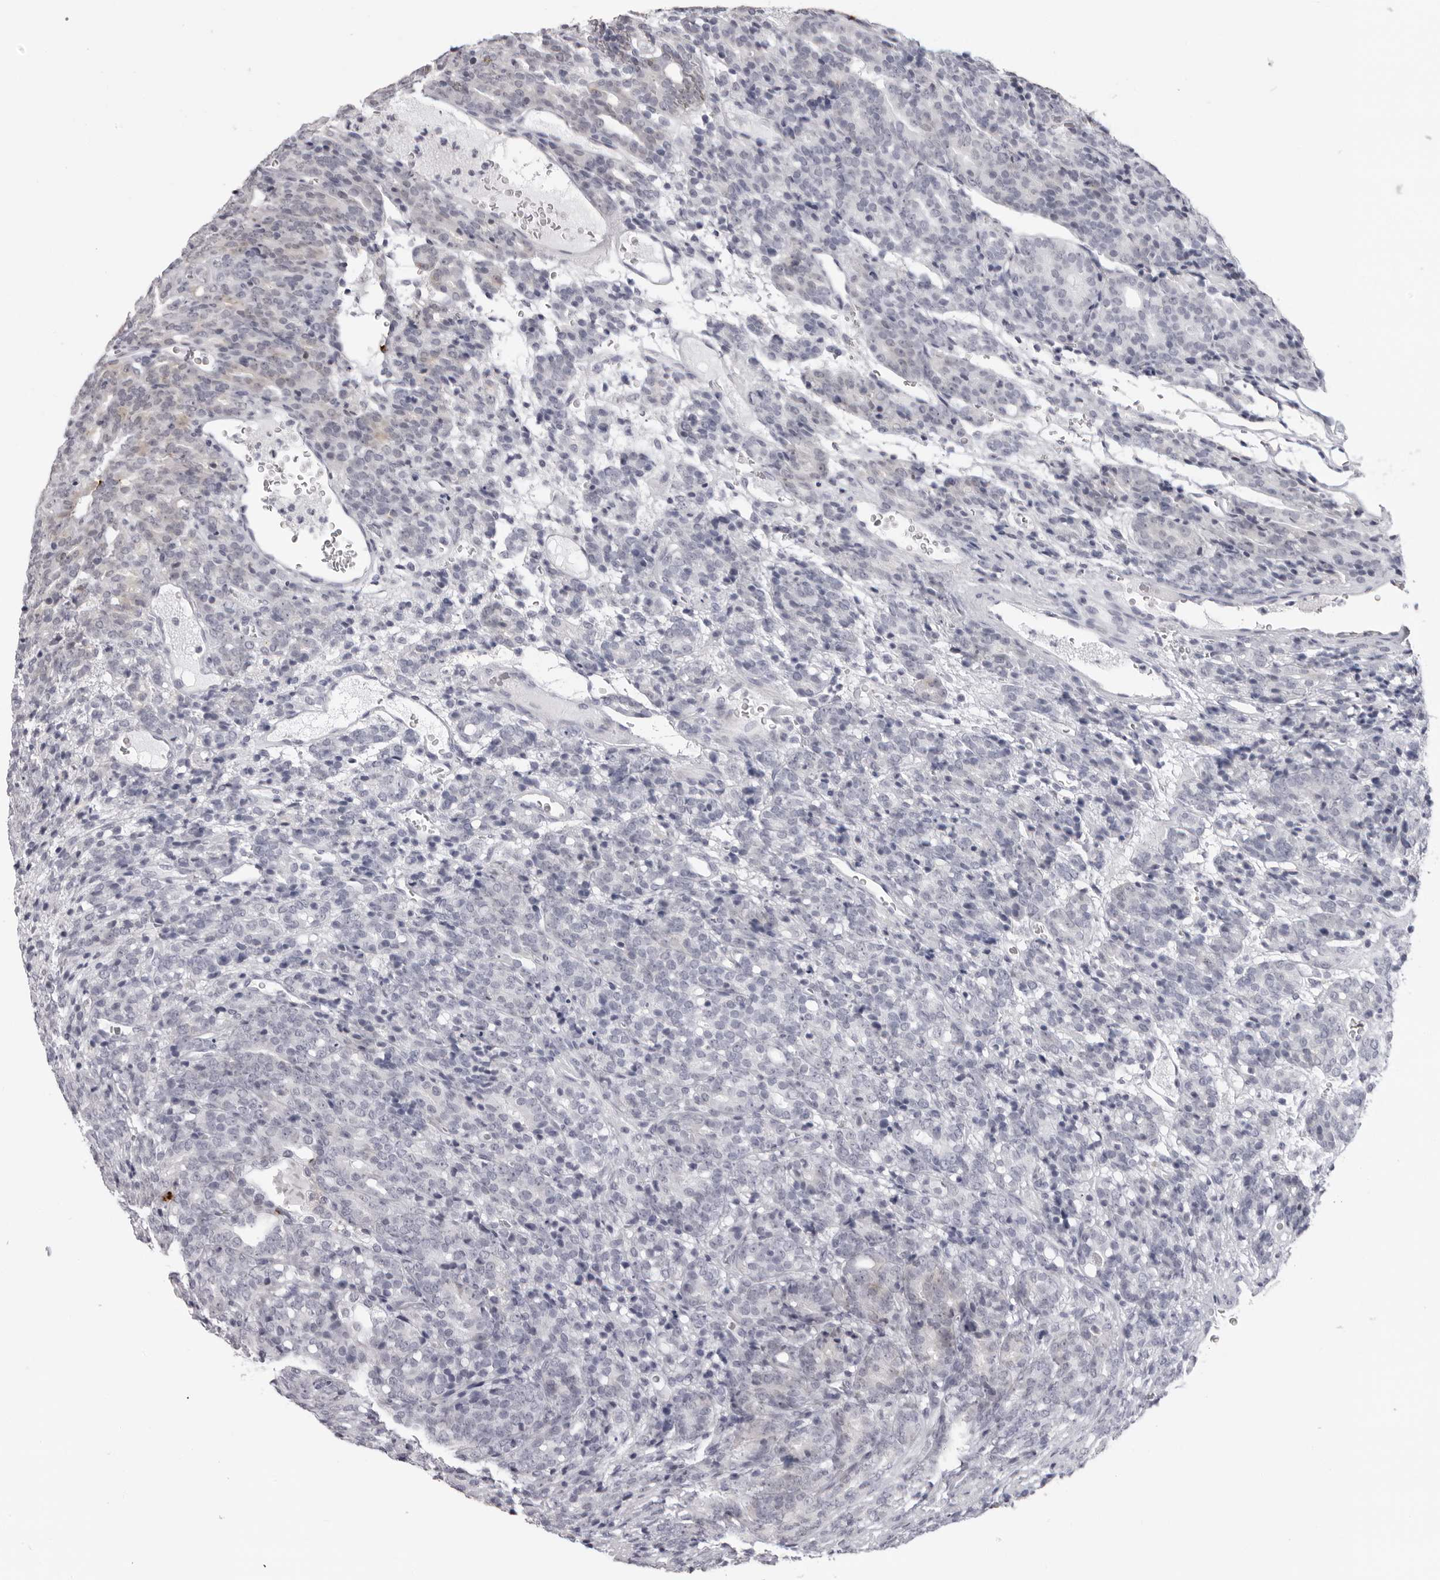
{"staining": {"intensity": "weak", "quantity": "<25%", "location": "cytoplasmic/membranous"}, "tissue": "prostate cancer", "cell_type": "Tumor cells", "image_type": "cancer", "snomed": [{"axis": "morphology", "description": "Adenocarcinoma, High grade"}, {"axis": "topography", "description": "Prostate"}], "caption": "The IHC image has no significant positivity in tumor cells of prostate adenocarcinoma (high-grade) tissue.", "gene": "DNALI1", "patient": {"sex": "male", "age": 62}}